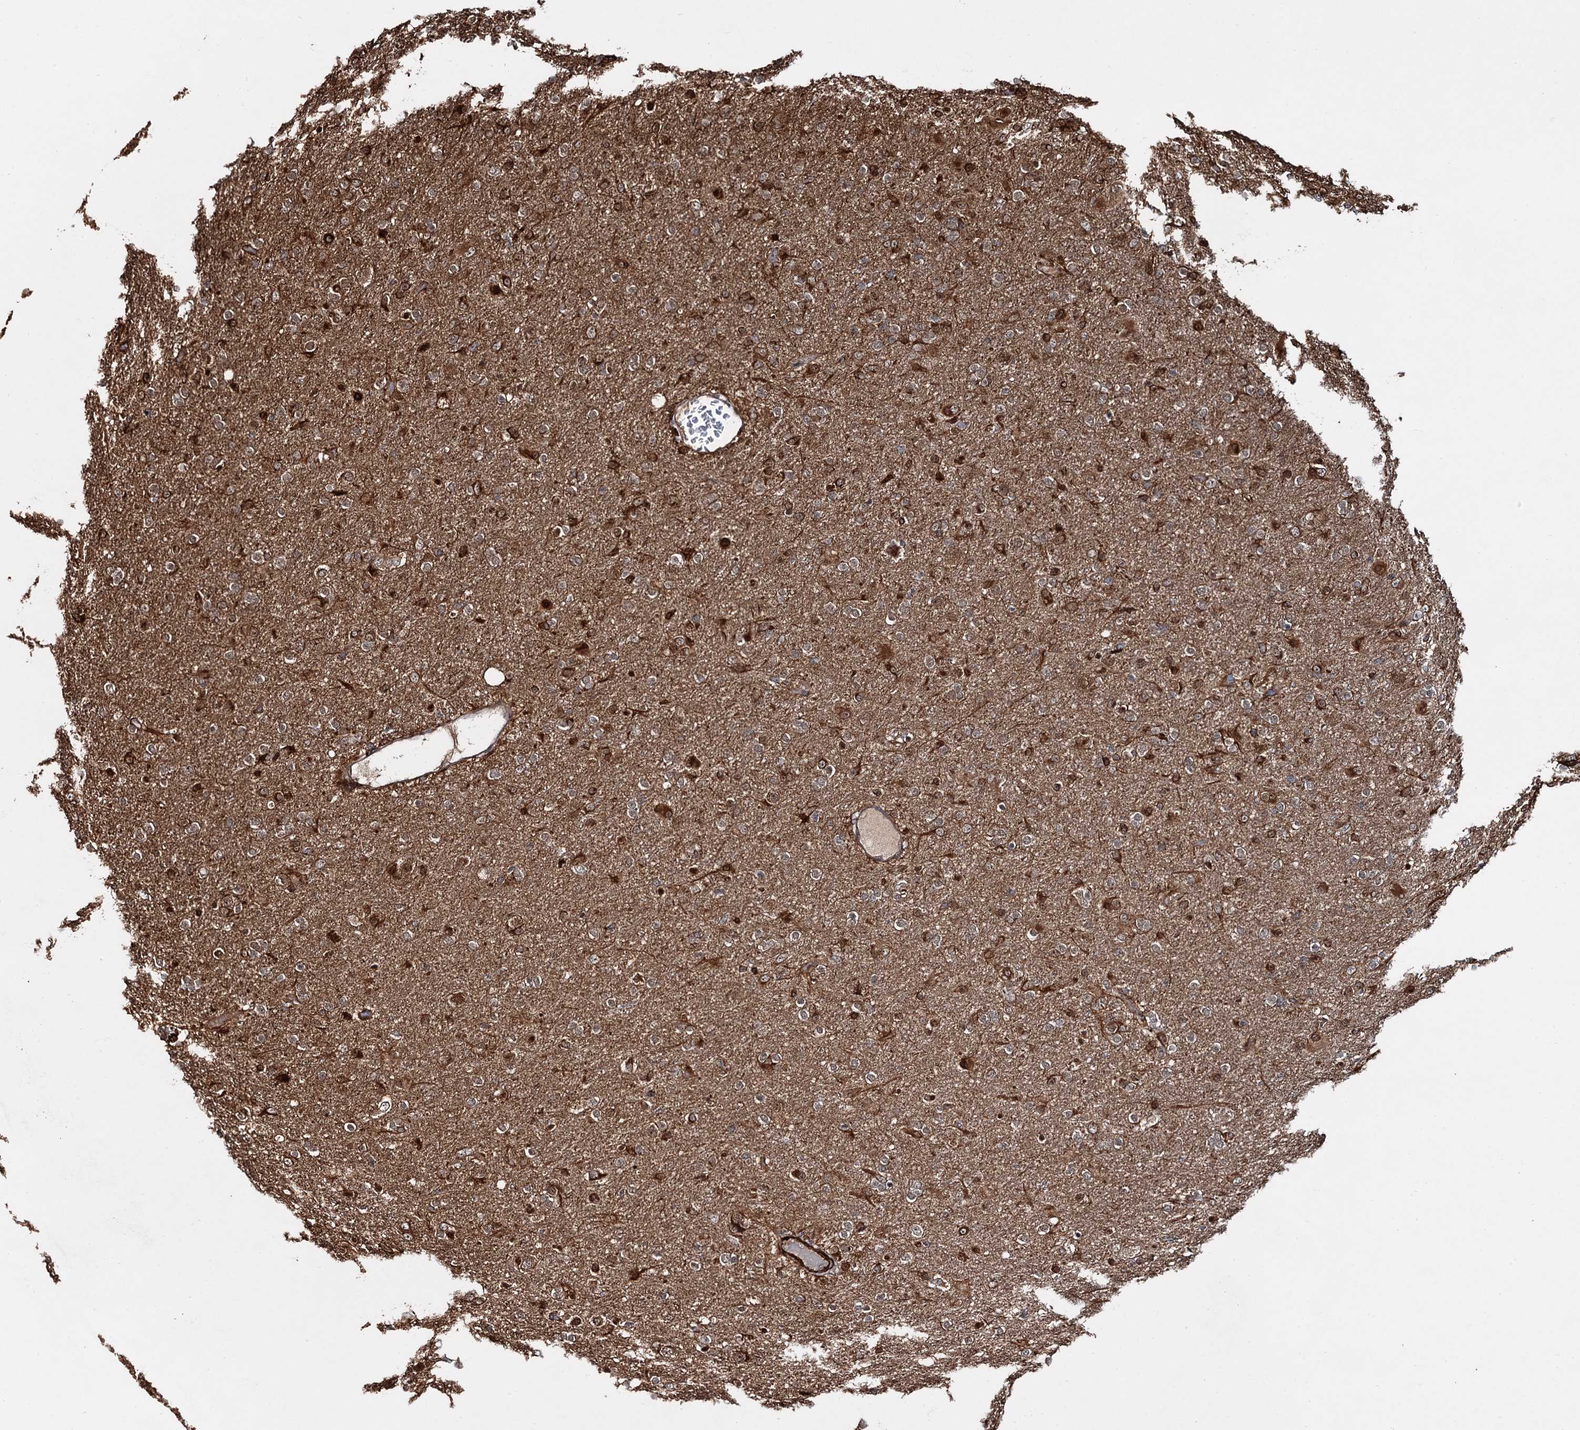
{"staining": {"intensity": "moderate", "quantity": ">75%", "location": "cytoplasmic/membranous,nuclear"}, "tissue": "glioma", "cell_type": "Tumor cells", "image_type": "cancer", "snomed": [{"axis": "morphology", "description": "Glioma, malignant, Low grade"}, {"axis": "topography", "description": "Brain"}], "caption": "Tumor cells demonstrate medium levels of moderate cytoplasmic/membranous and nuclear staining in about >75% of cells in glioma. The staining was performed using DAB (3,3'-diaminobenzidine), with brown indicating positive protein expression. Nuclei are stained blue with hematoxylin.", "gene": "SNRNP25", "patient": {"sex": "male", "age": 65}}